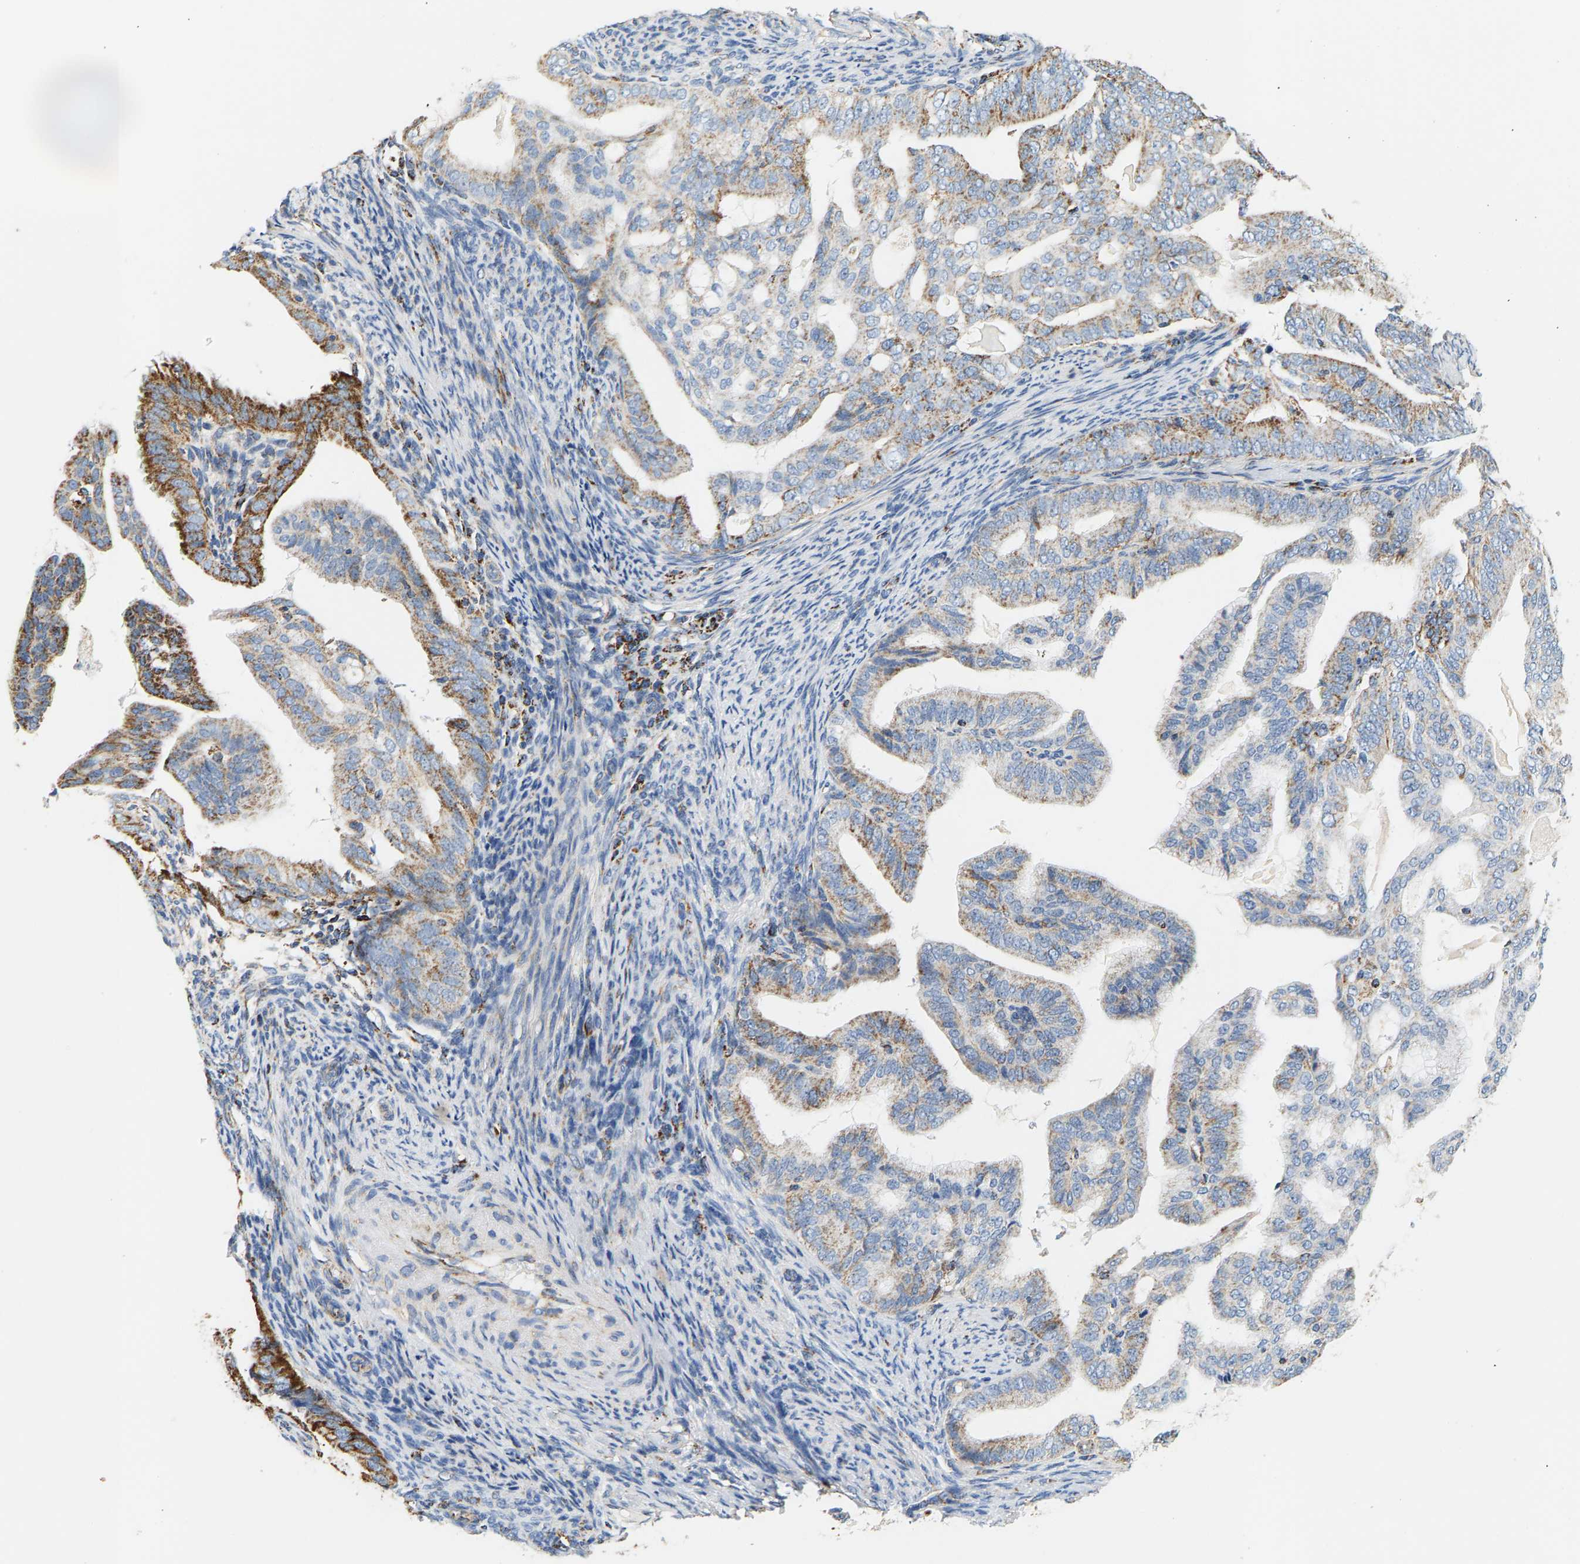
{"staining": {"intensity": "moderate", "quantity": "25%-75%", "location": "cytoplasmic/membranous"}, "tissue": "endometrial cancer", "cell_type": "Tumor cells", "image_type": "cancer", "snomed": [{"axis": "morphology", "description": "Adenocarcinoma, NOS"}, {"axis": "topography", "description": "Endometrium"}], "caption": "The histopathology image exhibits a brown stain indicating the presence of a protein in the cytoplasmic/membranous of tumor cells in adenocarcinoma (endometrial).", "gene": "SHMT2", "patient": {"sex": "female", "age": 58}}